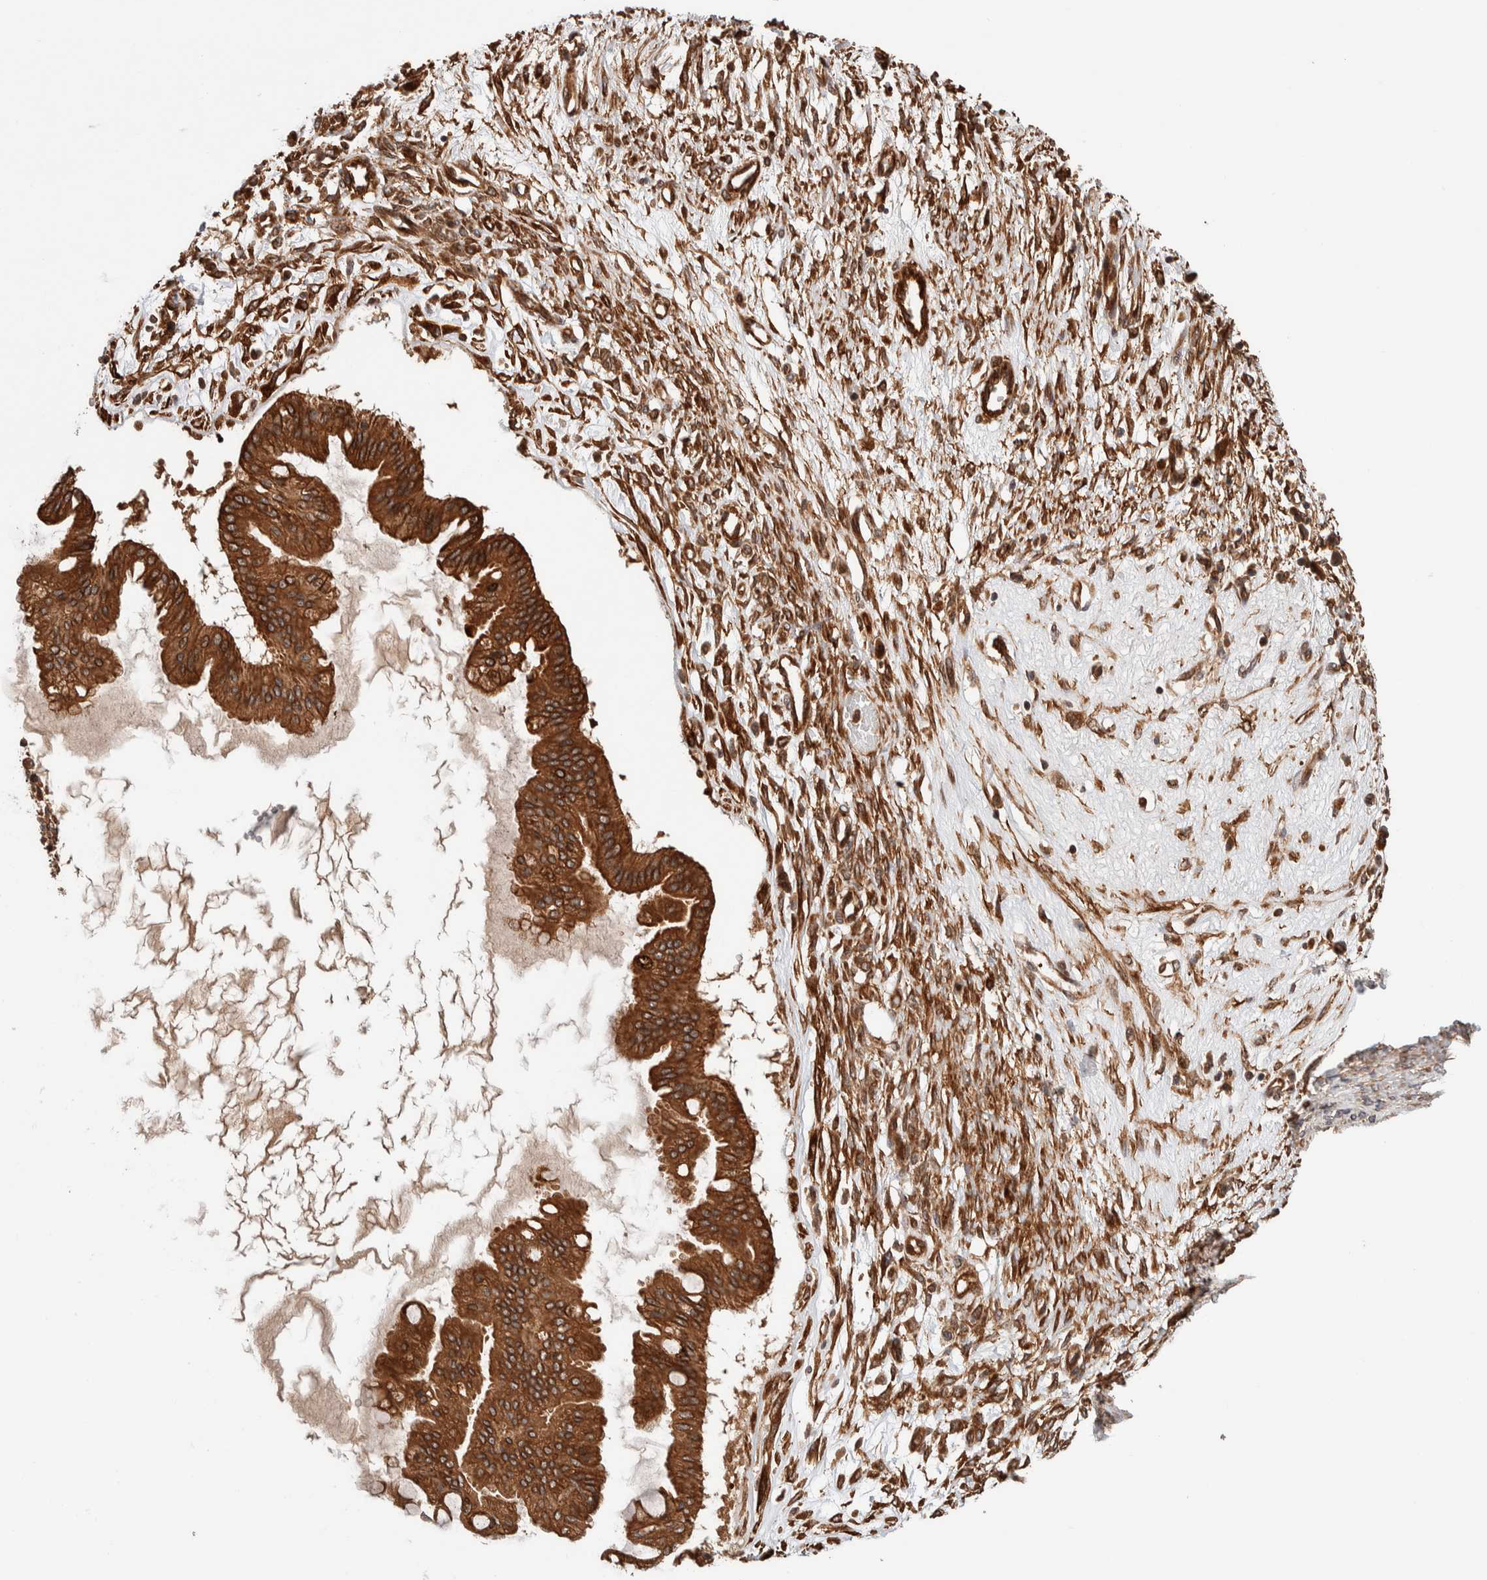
{"staining": {"intensity": "strong", "quantity": ">75%", "location": "cytoplasmic/membranous"}, "tissue": "ovarian cancer", "cell_type": "Tumor cells", "image_type": "cancer", "snomed": [{"axis": "morphology", "description": "Cystadenocarcinoma, mucinous, NOS"}, {"axis": "topography", "description": "Ovary"}], "caption": "Immunohistochemical staining of ovarian mucinous cystadenocarcinoma demonstrates high levels of strong cytoplasmic/membranous staining in approximately >75% of tumor cells.", "gene": "SYNRG", "patient": {"sex": "female", "age": 73}}